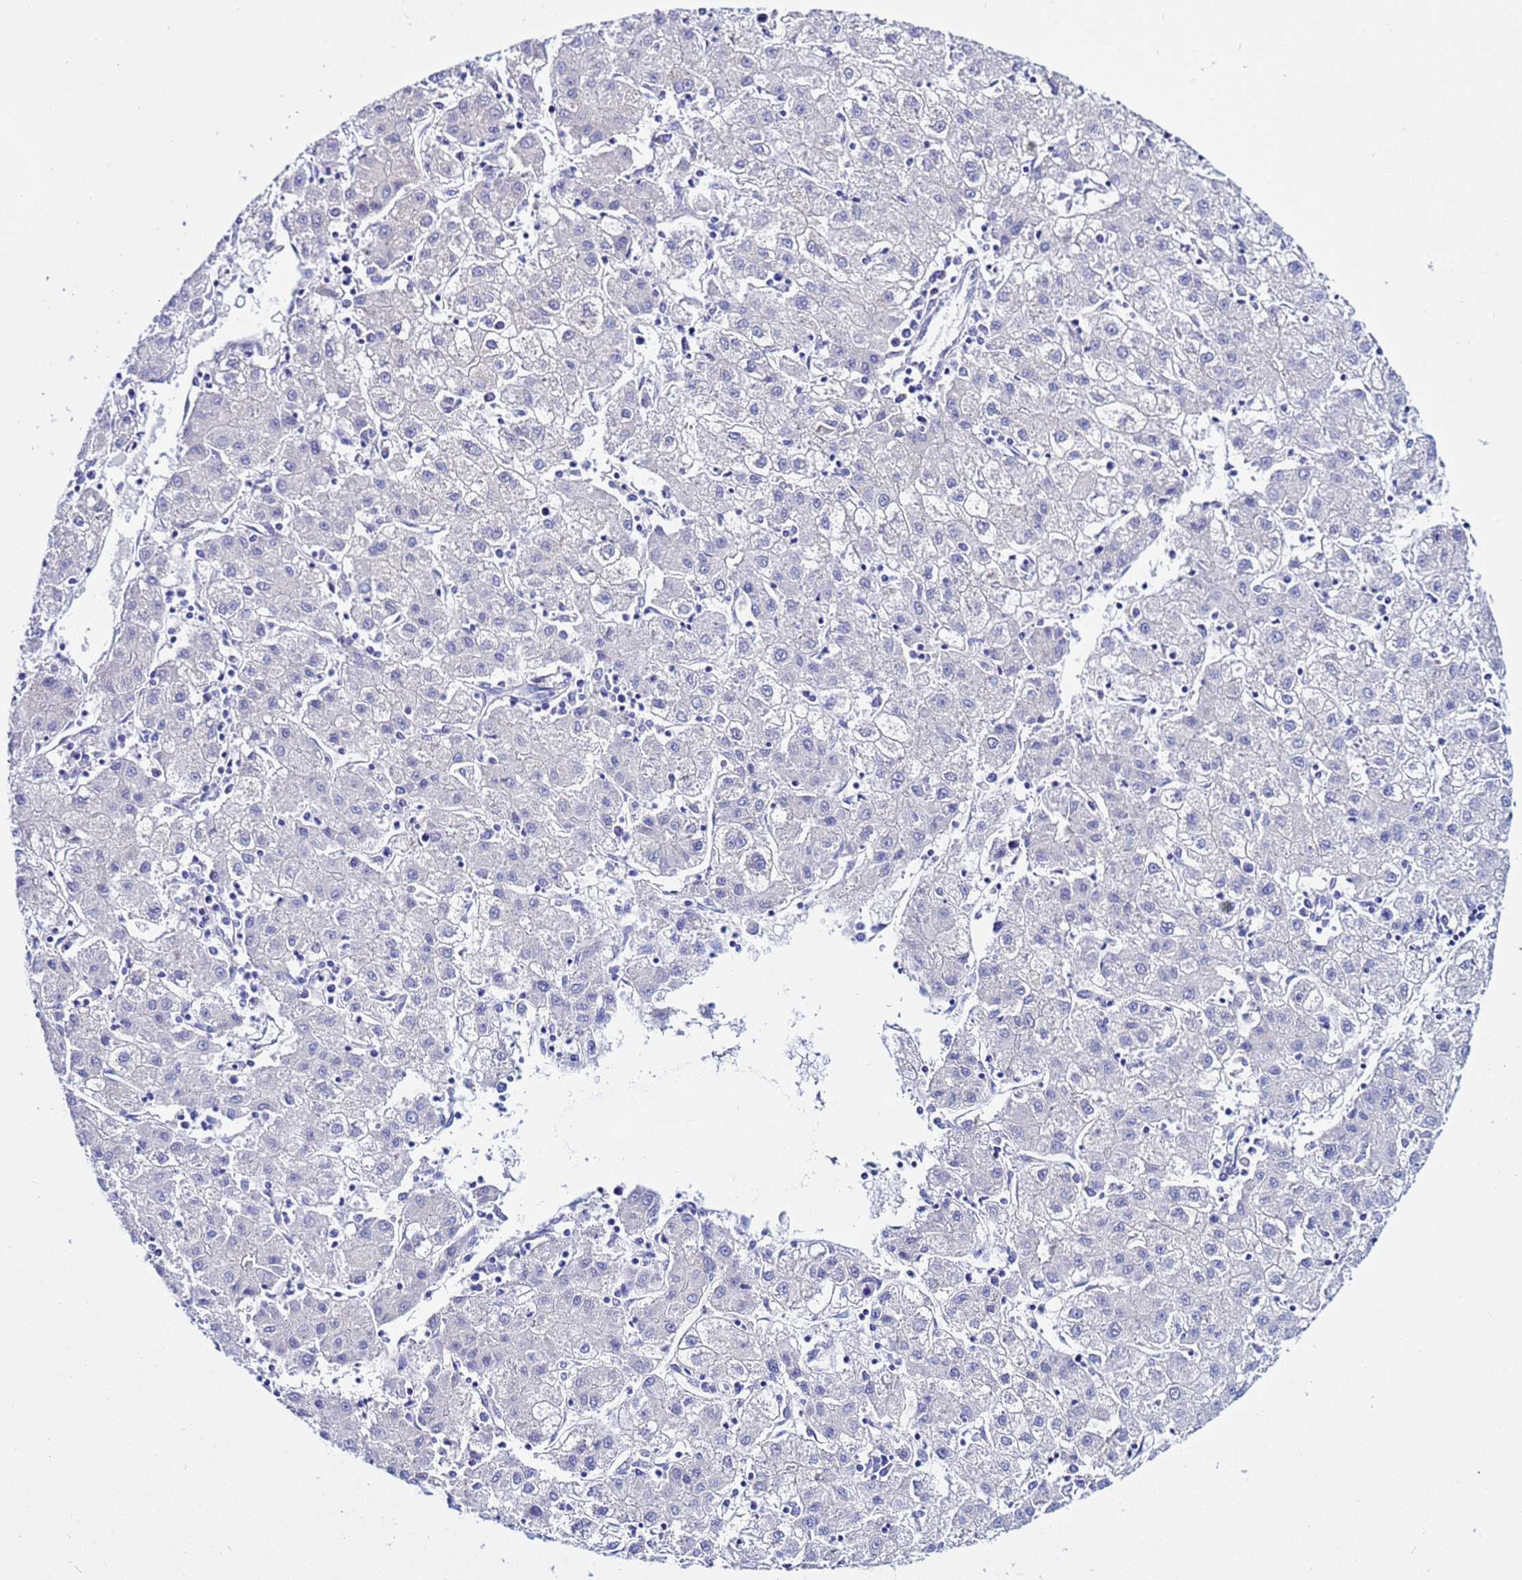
{"staining": {"intensity": "negative", "quantity": "none", "location": "none"}, "tissue": "liver cancer", "cell_type": "Tumor cells", "image_type": "cancer", "snomed": [{"axis": "morphology", "description": "Carcinoma, Hepatocellular, NOS"}, {"axis": "topography", "description": "Liver"}], "caption": "The IHC histopathology image has no significant expression in tumor cells of liver cancer tissue.", "gene": "USP18", "patient": {"sex": "male", "age": 72}}